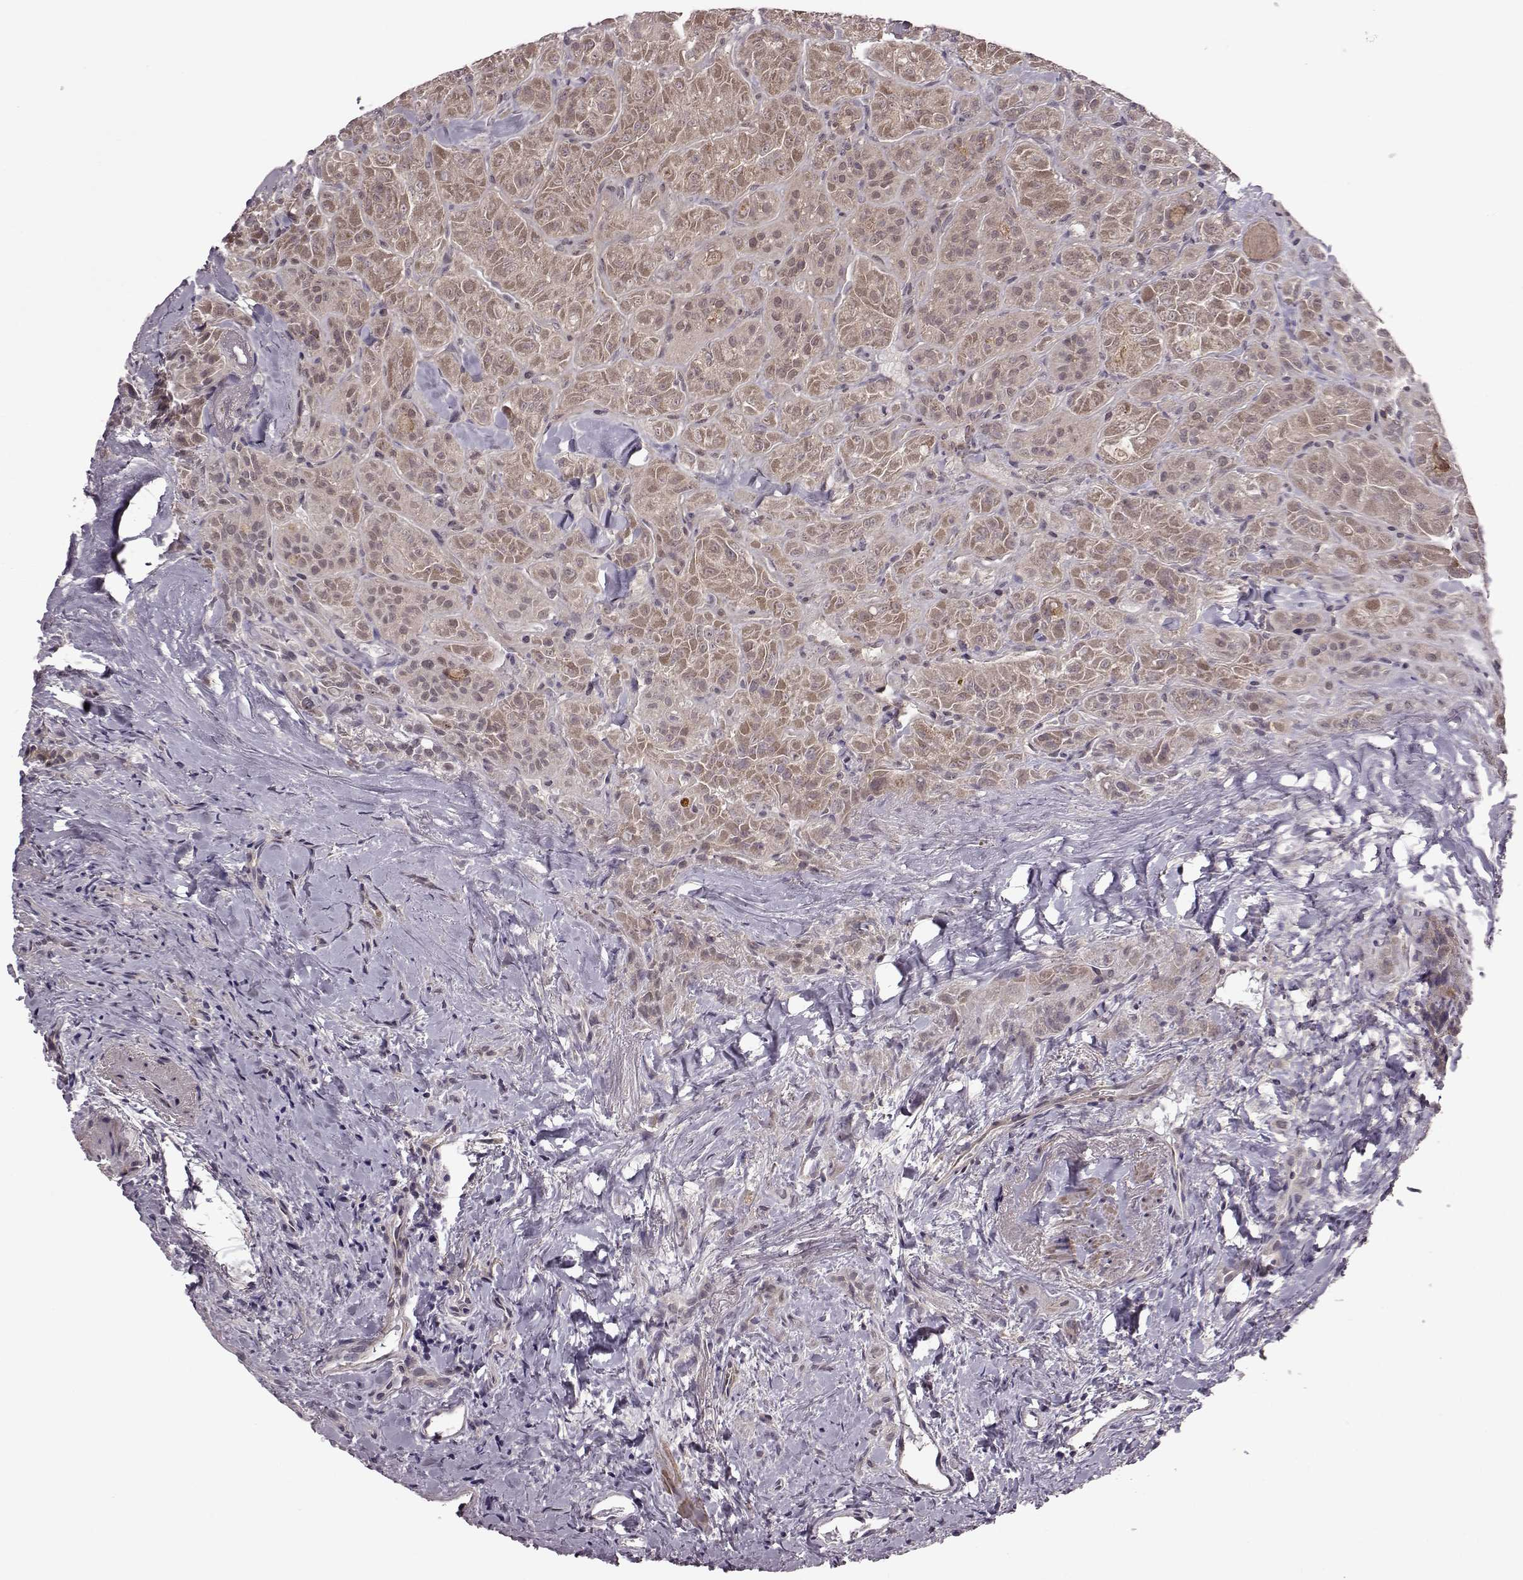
{"staining": {"intensity": "weak", "quantity": ">75%", "location": "cytoplasmic/membranous"}, "tissue": "thyroid cancer", "cell_type": "Tumor cells", "image_type": "cancer", "snomed": [{"axis": "morphology", "description": "Papillary adenocarcinoma, NOS"}, {"axis": "topography", "description": "Thyroid gland"}], "caption": "Thyroid cancer stained with DAB IHC shows low levels of weak cytoplasmic/membranous positivity in approximately >75% of tumor cells.", "gene": "FNIP2", "patient": {"sex": "female", "age": 45}}